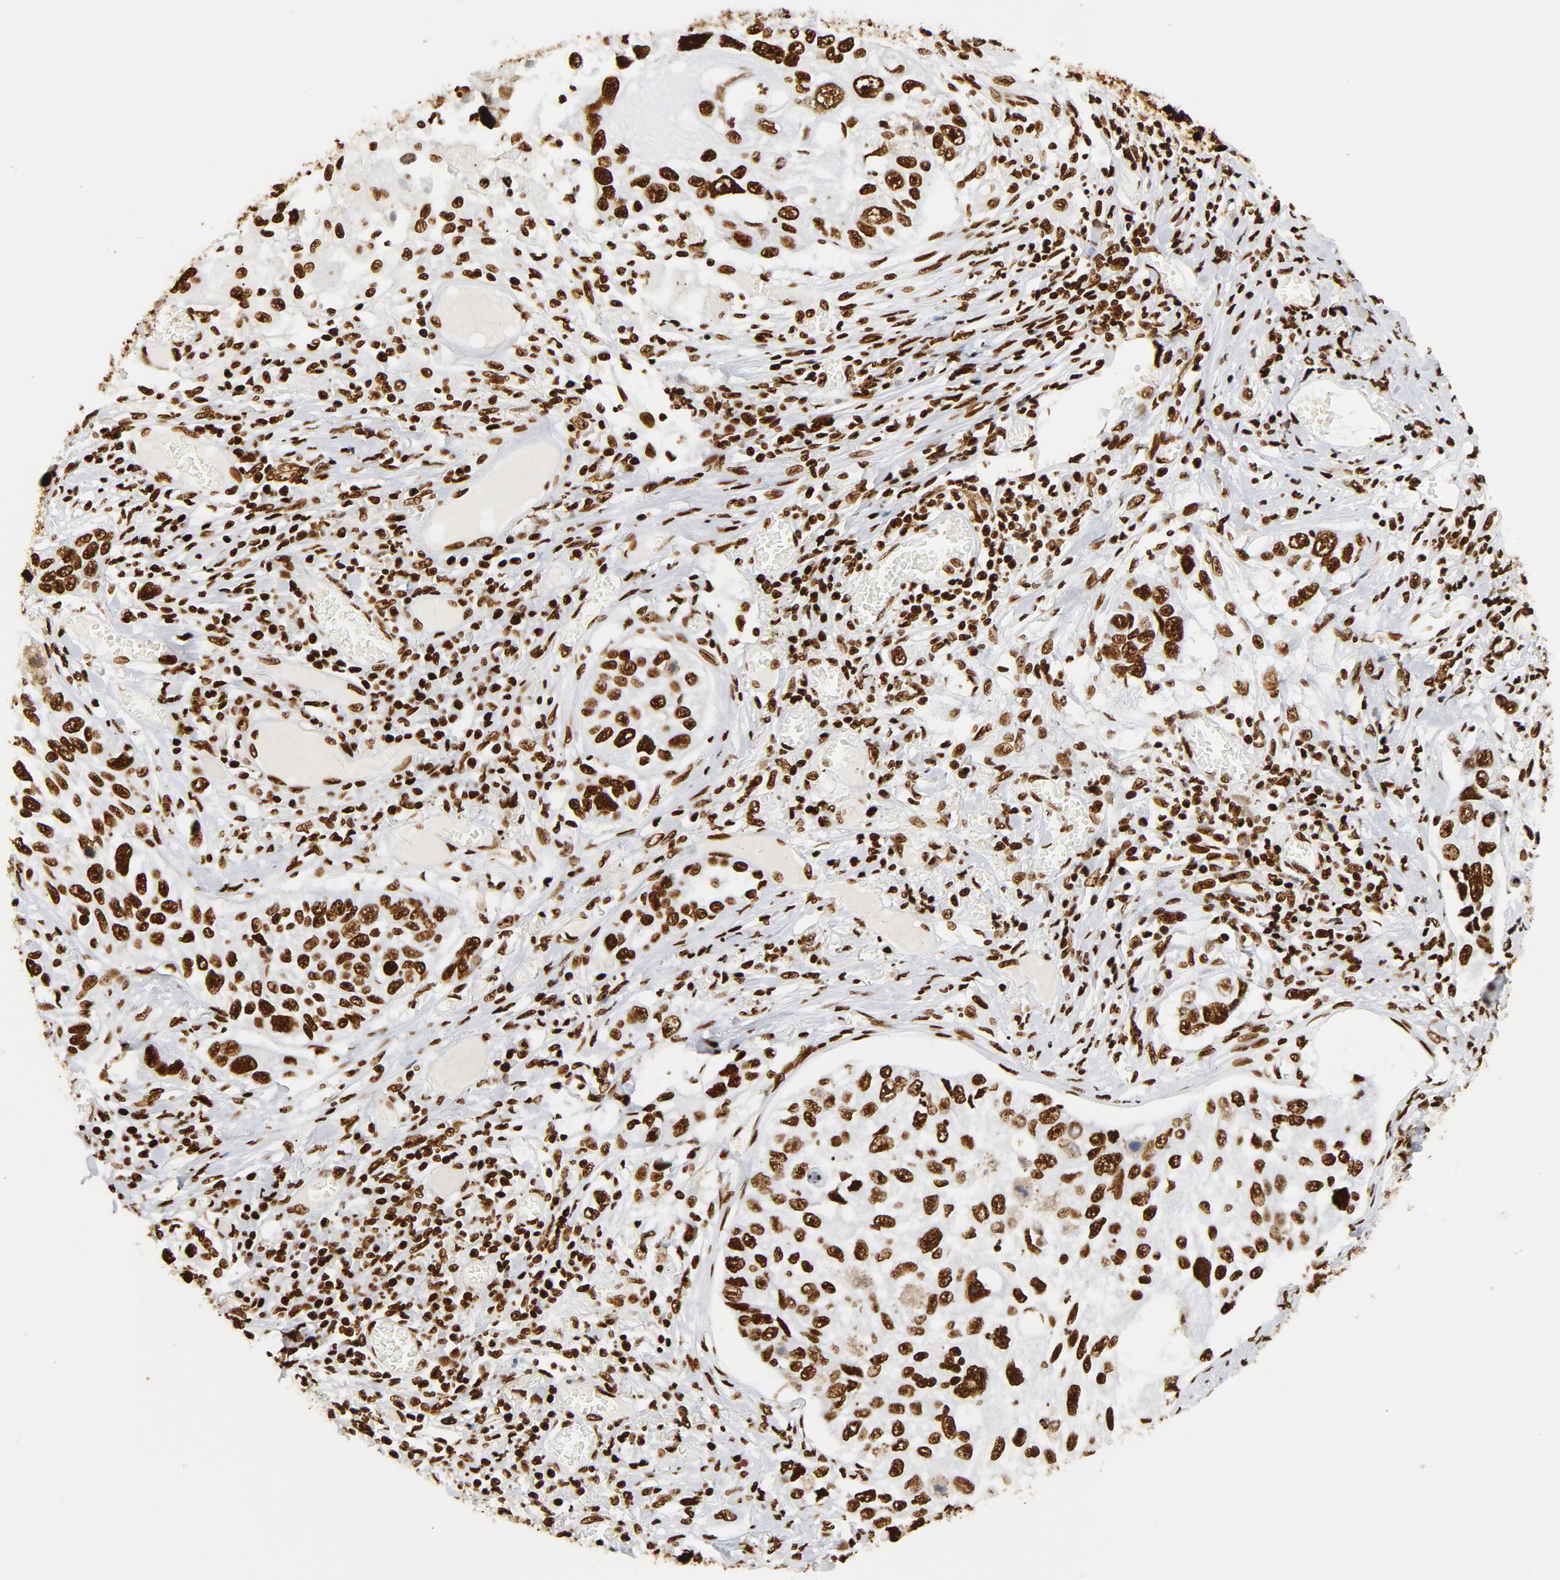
{"staining": {"intensity": "strong", "quantity": ">75%", "location": "nuclear"}, "tissue": "lung cancer", "cell_type": "Tumor cells", "image_type": "cancer", "snomed": [{"axis": "morphology", "description": "Squamous cell carcinoma, NOS"}, {"axis": "topography", "description": "Lung"}], "caption": "Human squamous cell carcinoma (lung) stained with a protein marker reveals strong staining in tumor cells.", "gene": "XRCC6", "patient": {"sex": "male", "age": 71}}